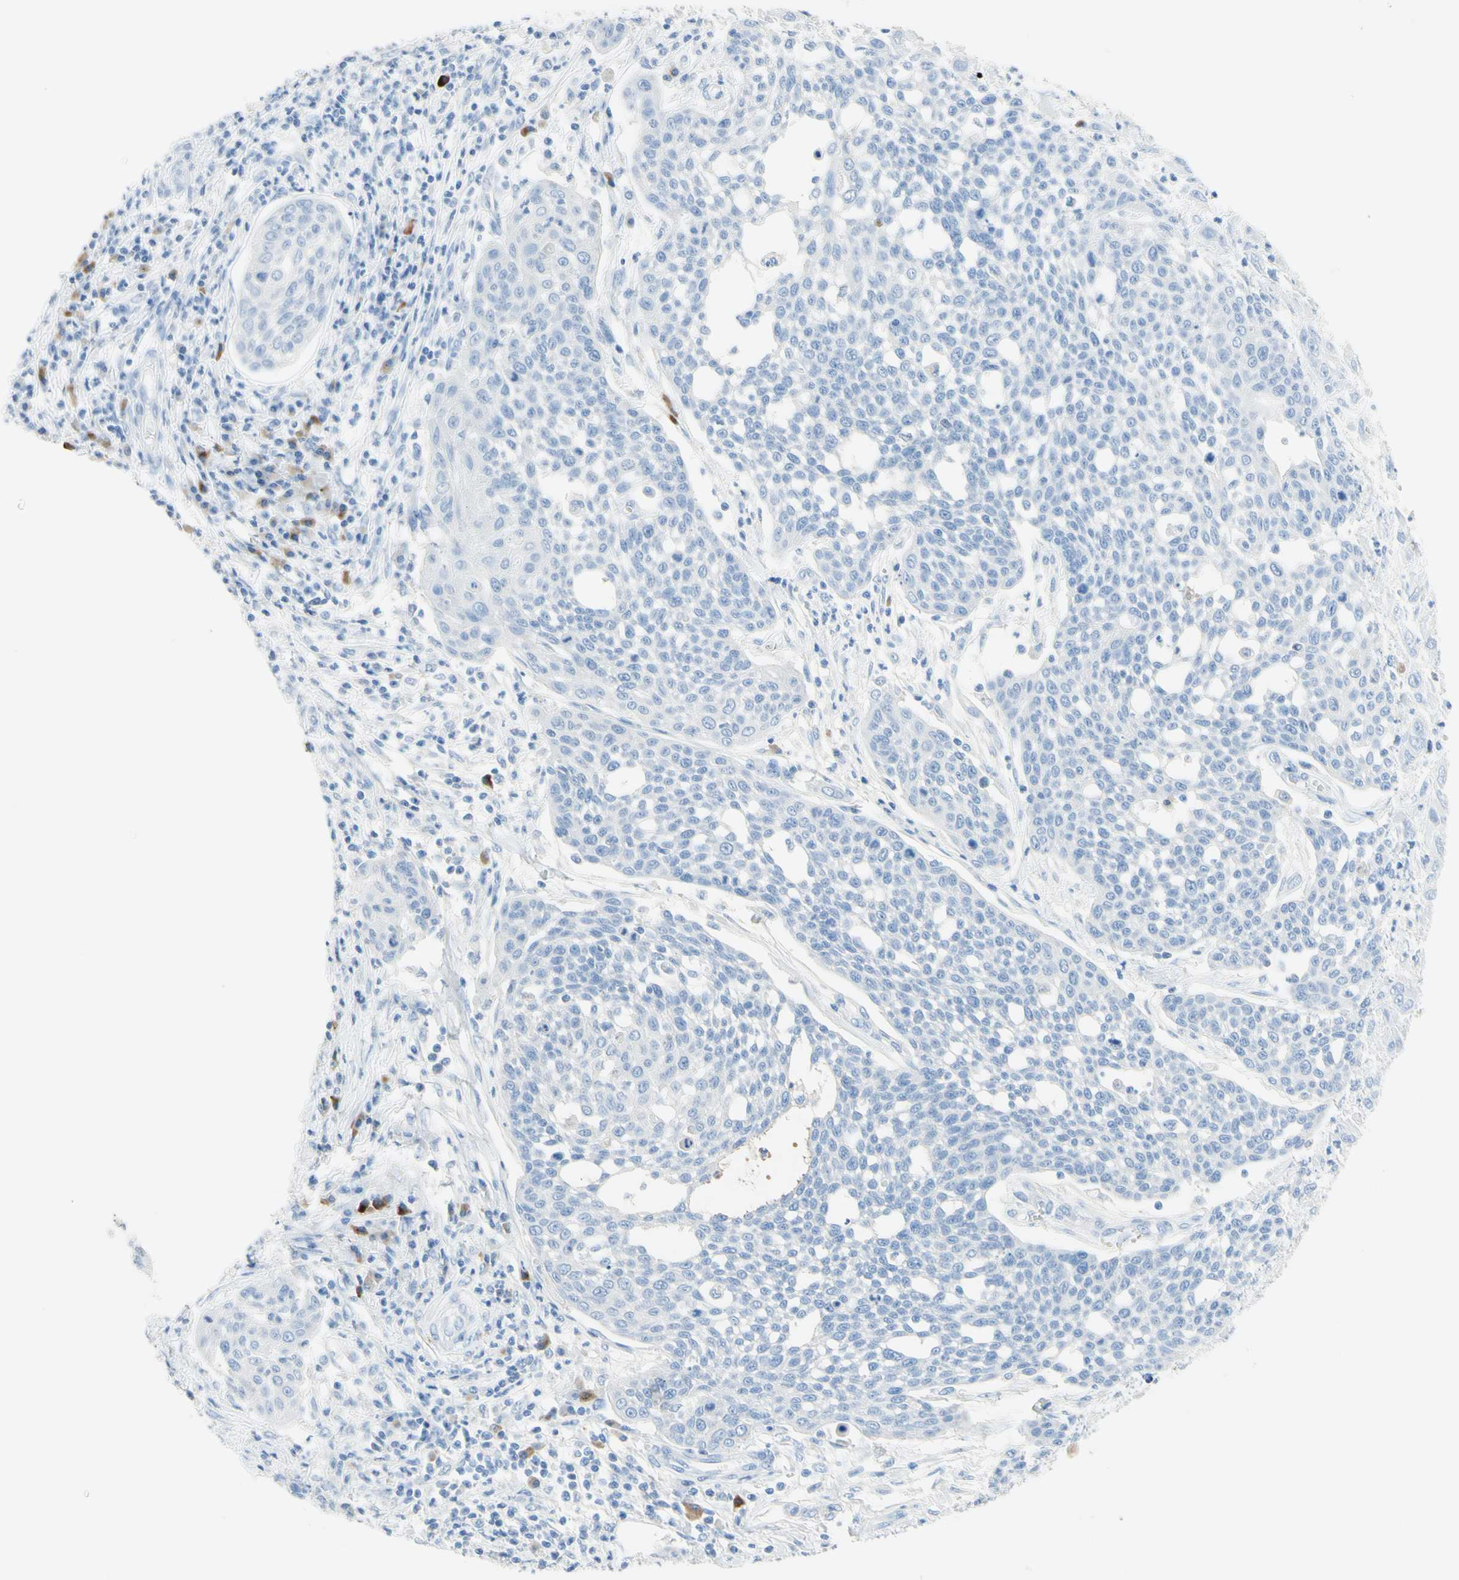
{"staining": {"intensity": "negative", "quantity": "none", "location": "none"}, "tissue": "cervical cancer", "cell_type": "Tumor cells", "image_type": "cancer", "snomed": [{"axis": "morphology", "description": "Squamous cell carcinoma, NOS"}, {"axis": "topography", "description": "Cervix"}], "caption": "Cervical squamous cell carcinoma stained for a protein using immunohistochemistry (IHC) shows no expression tumor cells.", "gene": "IL6ST", "patient": {"sex": "female", "age": 34}}